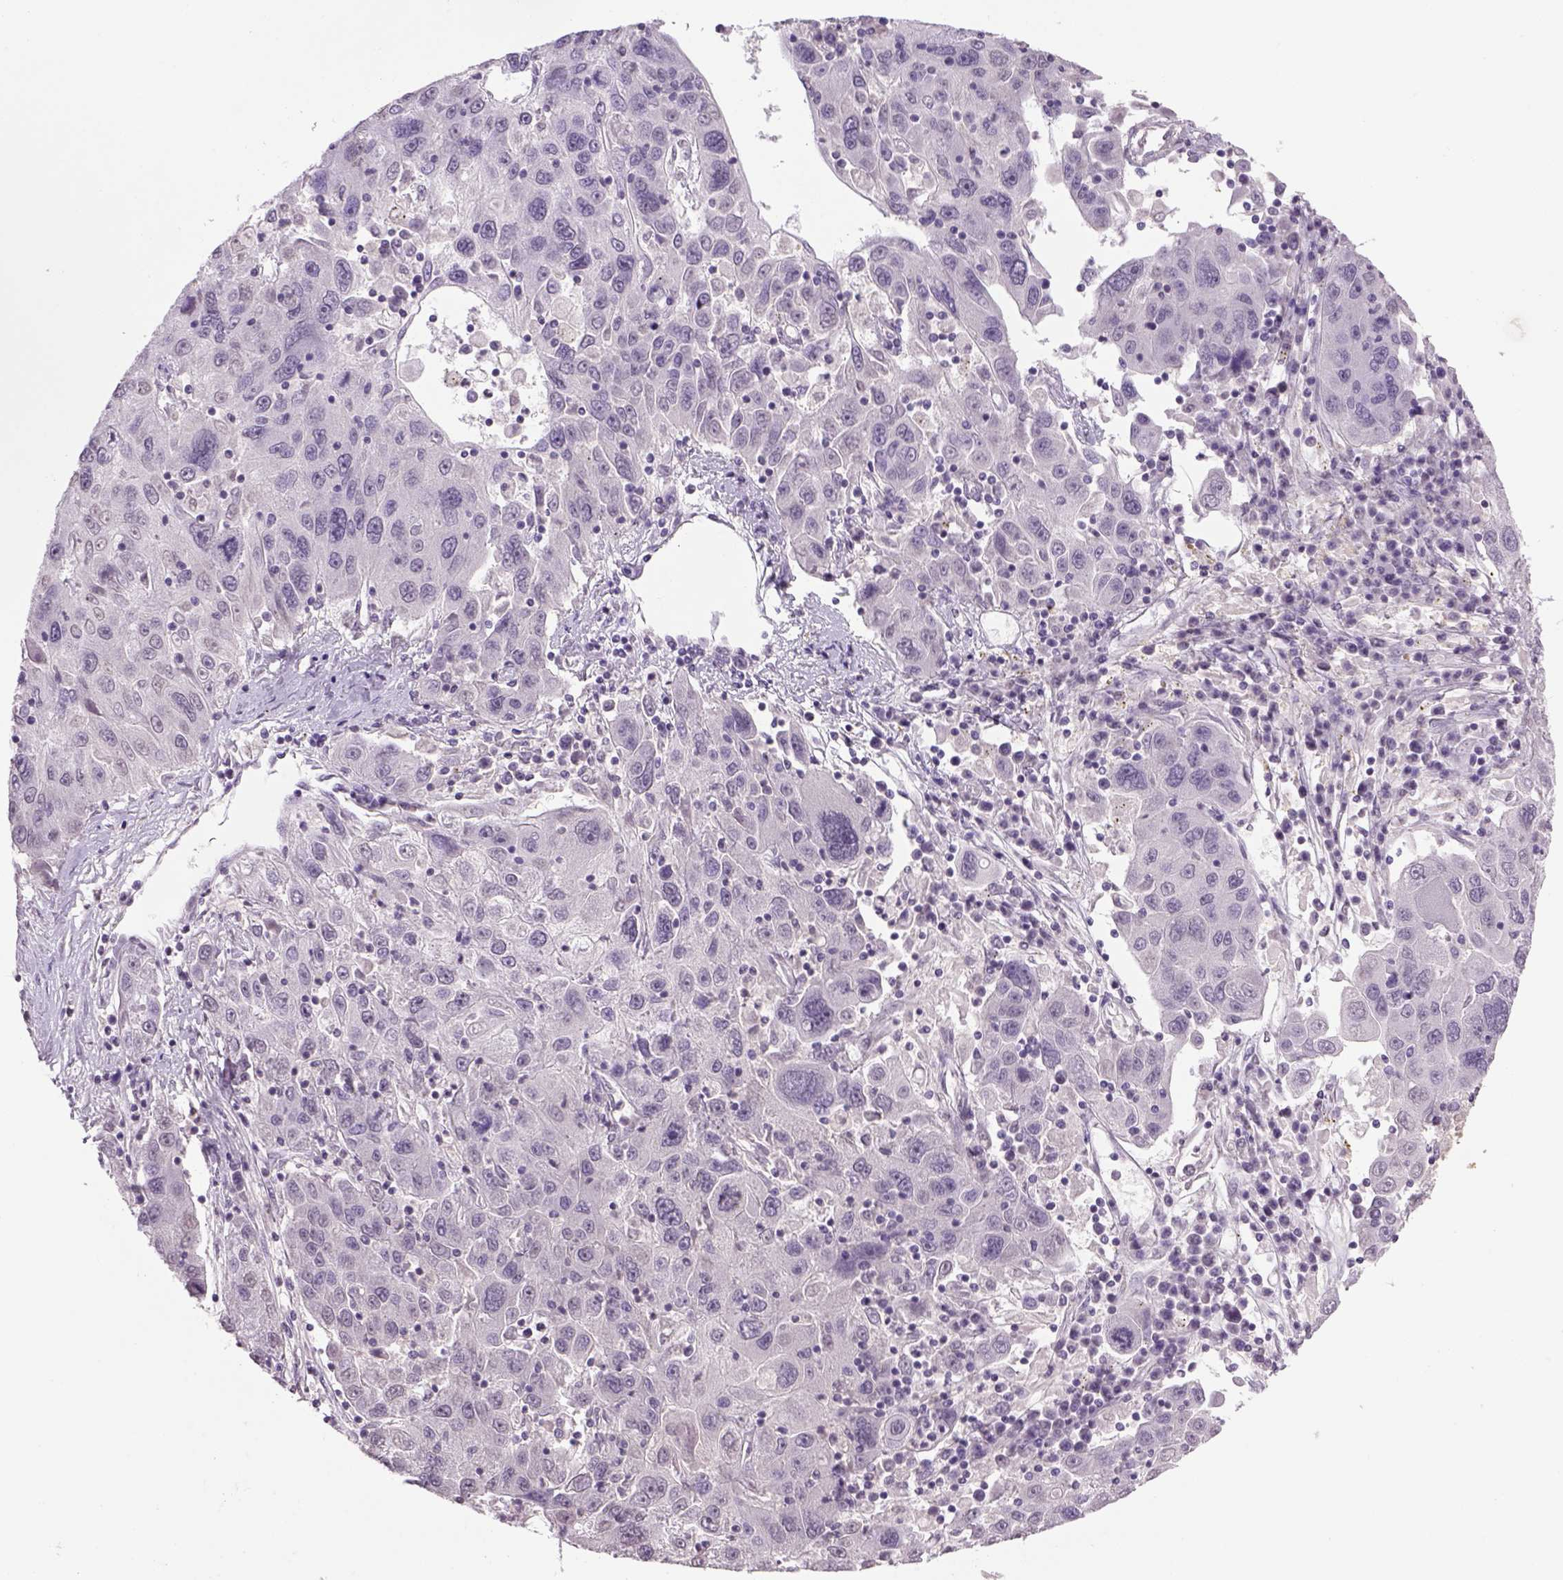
{"staining": {"intensity": "negative", "quantity": "none", "location": "none"}, "tissue": "stomach cancer", "cell_type": "Tumor cells", "image_type": "cancer", "snomed": [{"axis": "morphology", "description": "Adenocarcinoma, NOS"}, {"axis": "topography", "description": "Stomach"}], "caption": "This is an immunohistochemistry (IHC) image of stomach cancer. There is no expression in tumor cells.", "gene": "PRRT1", "patient": {"sex": "male", "age": 56}}